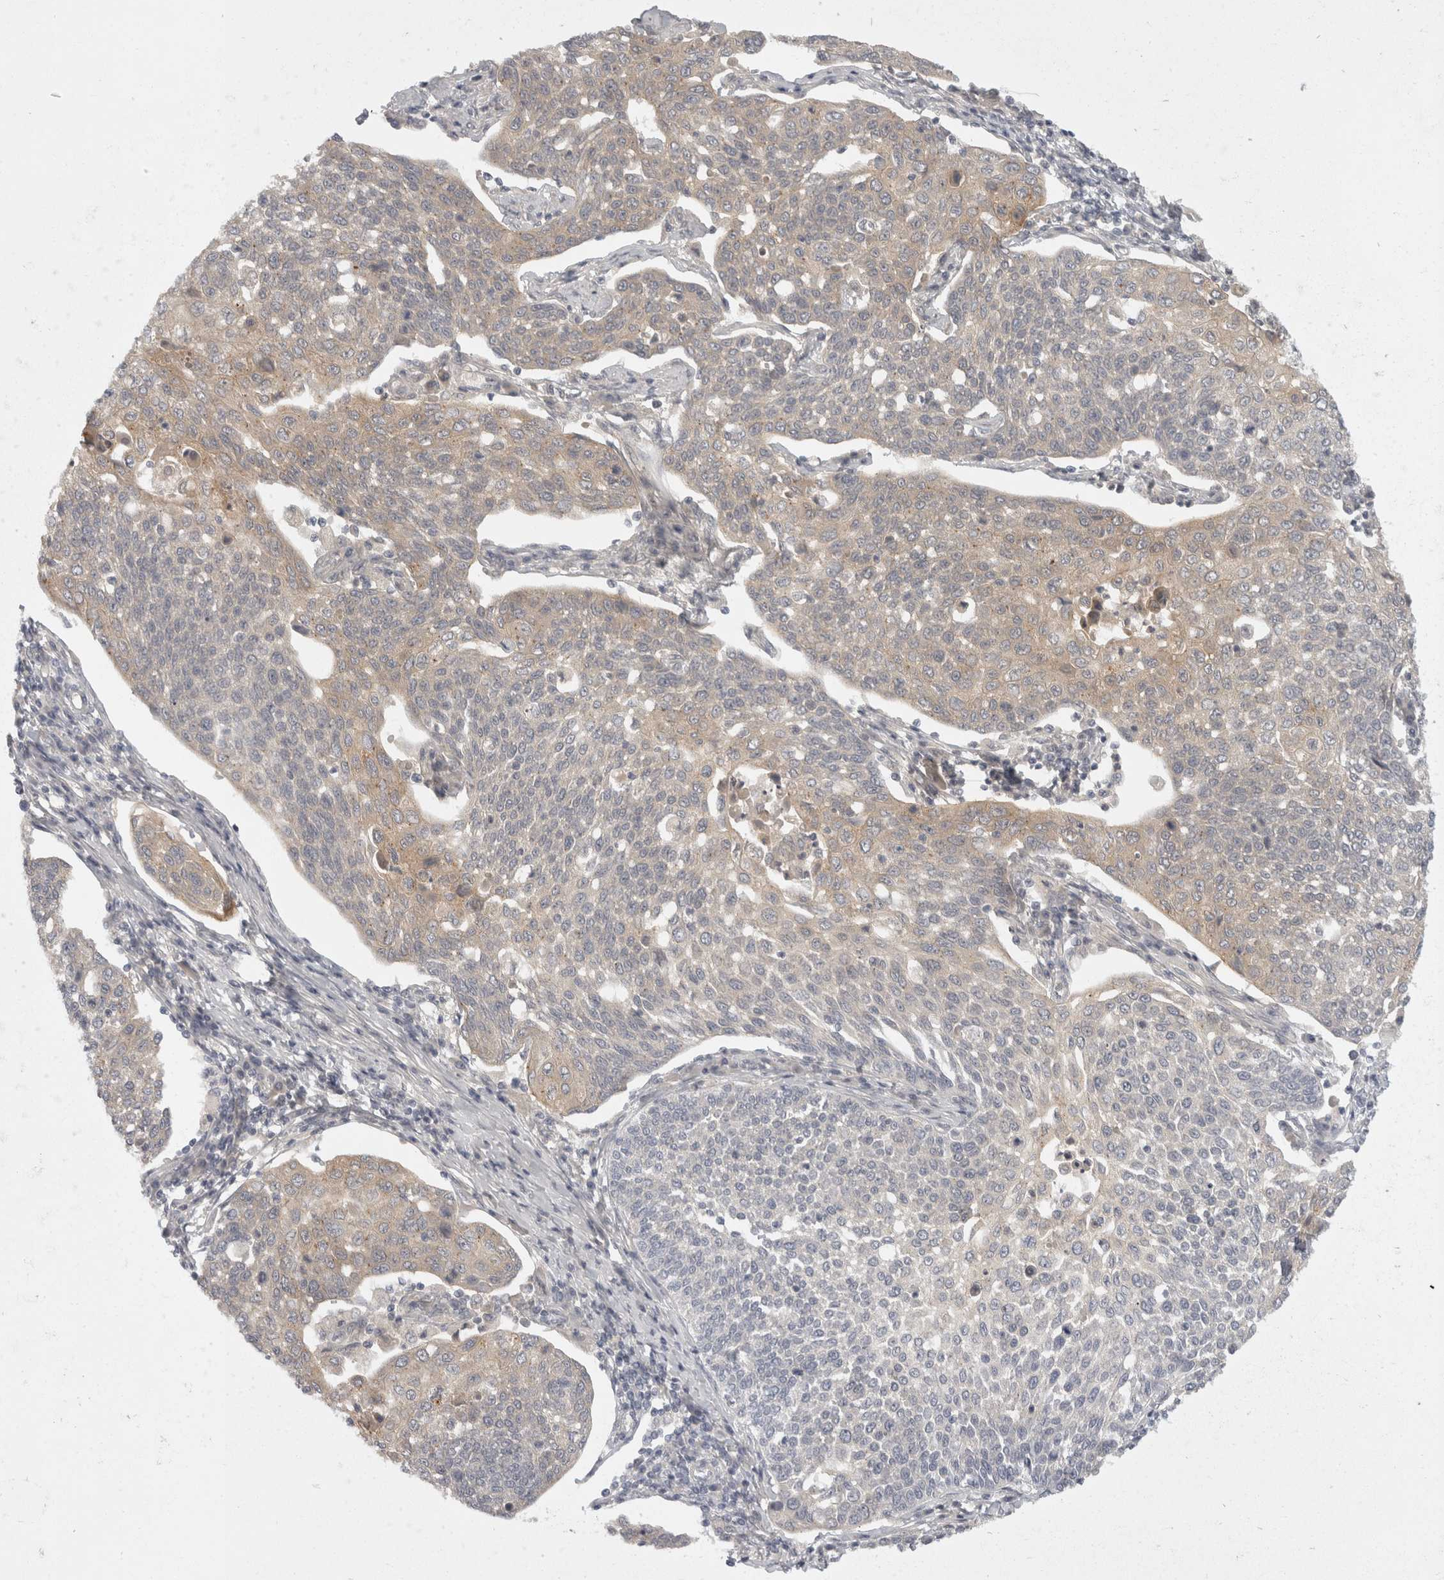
{"staining": {"intensity": "weak", "quantity": "<25%", "location": "cytoplasmic/membranous"}, "tissue": "cervical cancer", "cell_type": "Tumor cells", "image_type": "cancer", "snomed": [{"axis": "morphology", "description": "Squamous cell carcinoma, NOS"}, {"axis": "topography", "description": "Cervix"}], "caption": "Immunohistochemistry (IHC) image of human cervical cancer (squamous cell carcinoma) stained for a protein (brown), which reveals no staining in tumor cells. The staining was performed using DAB to visualize the protein expression in brown, while the nuclei were stained in blue with hematoxylin (Magnification: 20x).", "gene": "TOM1L2", "patient": {"sex": "female", "age": 34}}